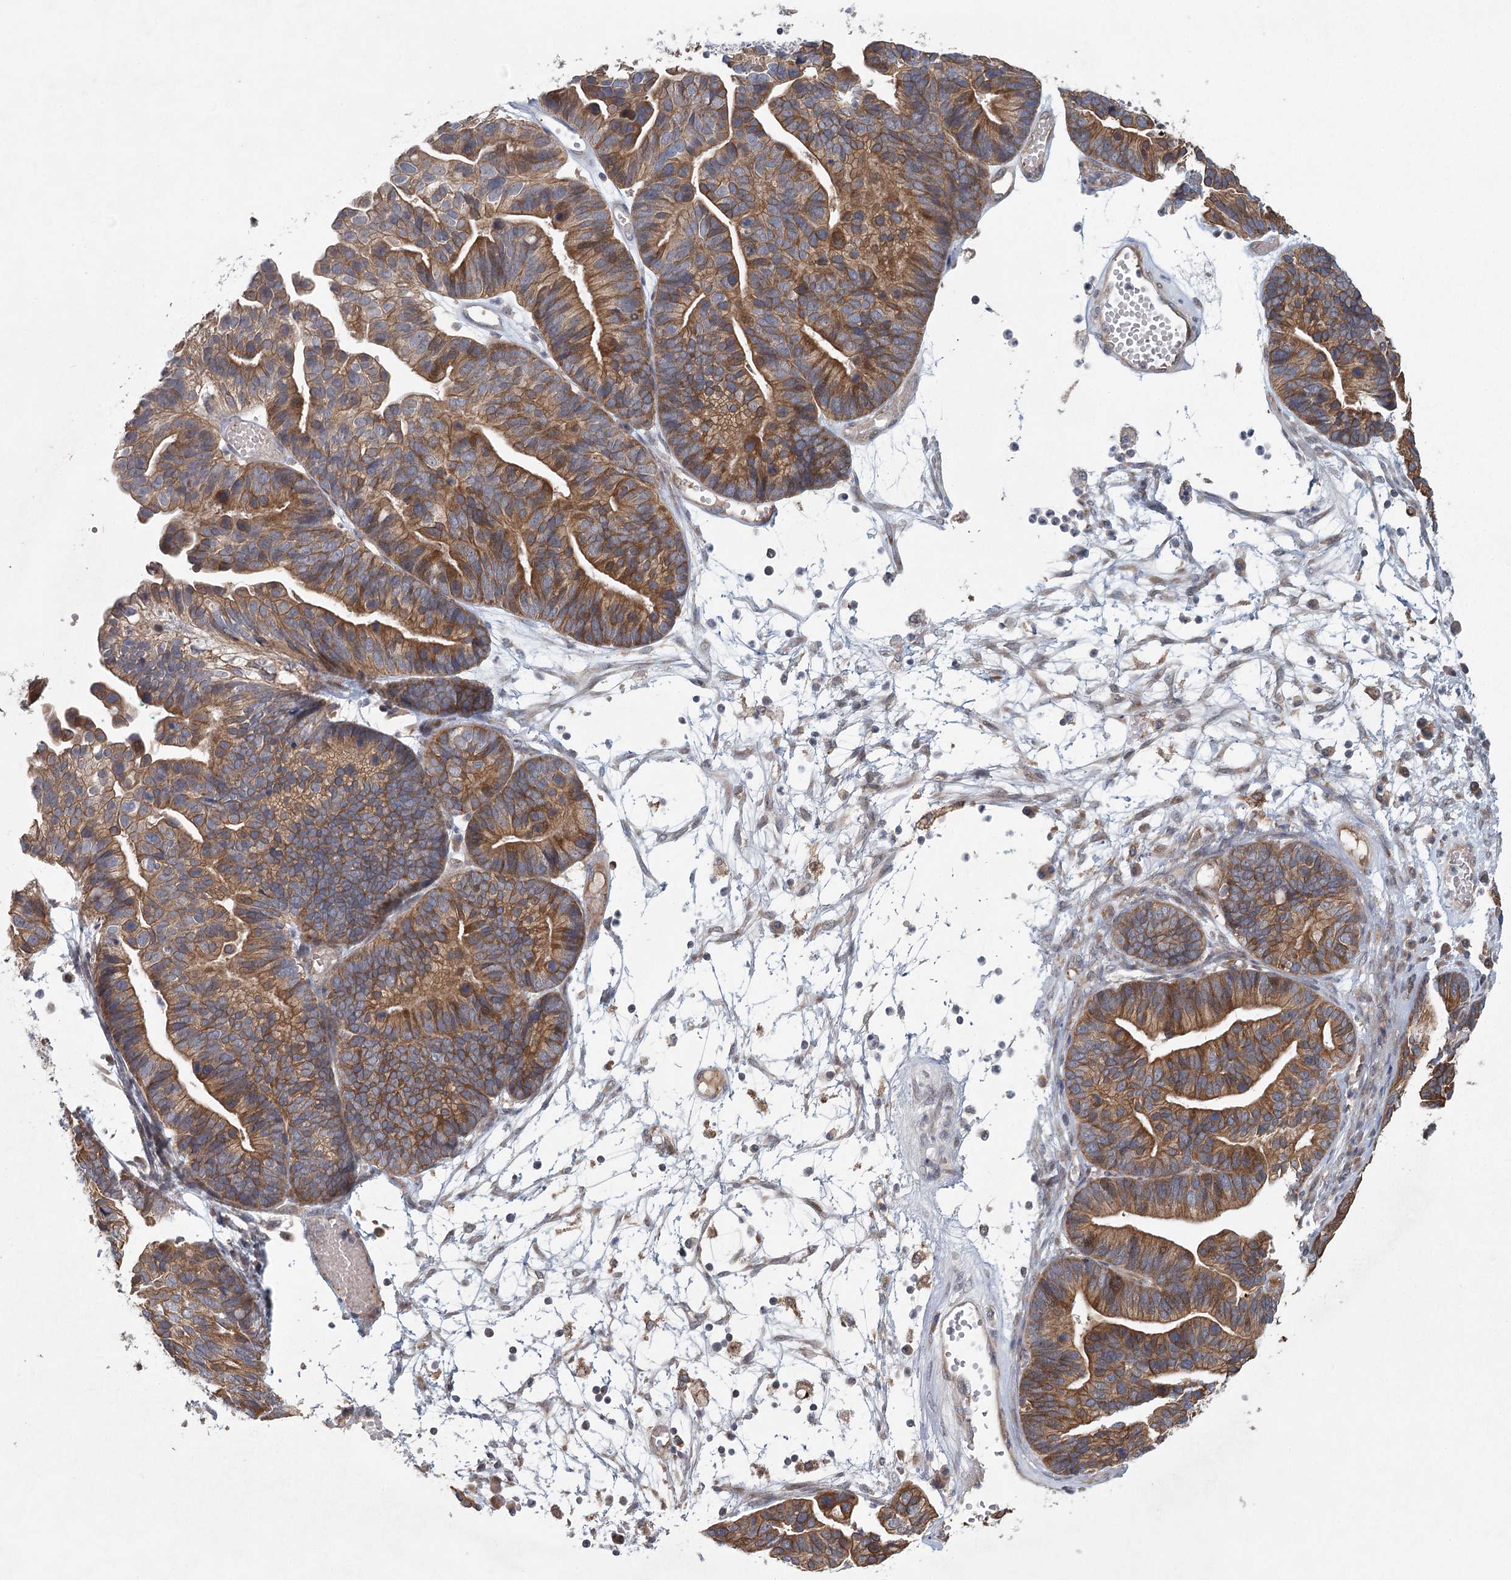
{"staining": {"intensity": "moderate", "quantity": ">75%", "location": "cytoplasmic/membranous"}, "tissue": "ovarian cancer", "cell_type": "Tumor cells", "image_type": "cancer", "snomed": [{"axis": "morphology", "description": "Cystadenocarcinoma, serous, NOS"}, {"axis": "topography", "description": "Ovary"}], "caption": "An image showing moderate cytoplasmic/membranous expression in about >75% of tumor cells in serous cystadenocarcinoma (ovarian), as visualized by brown immunohistochemical staining.", "gene": "LRRC14B", "patient": {"sex": "female", "age": 56}}